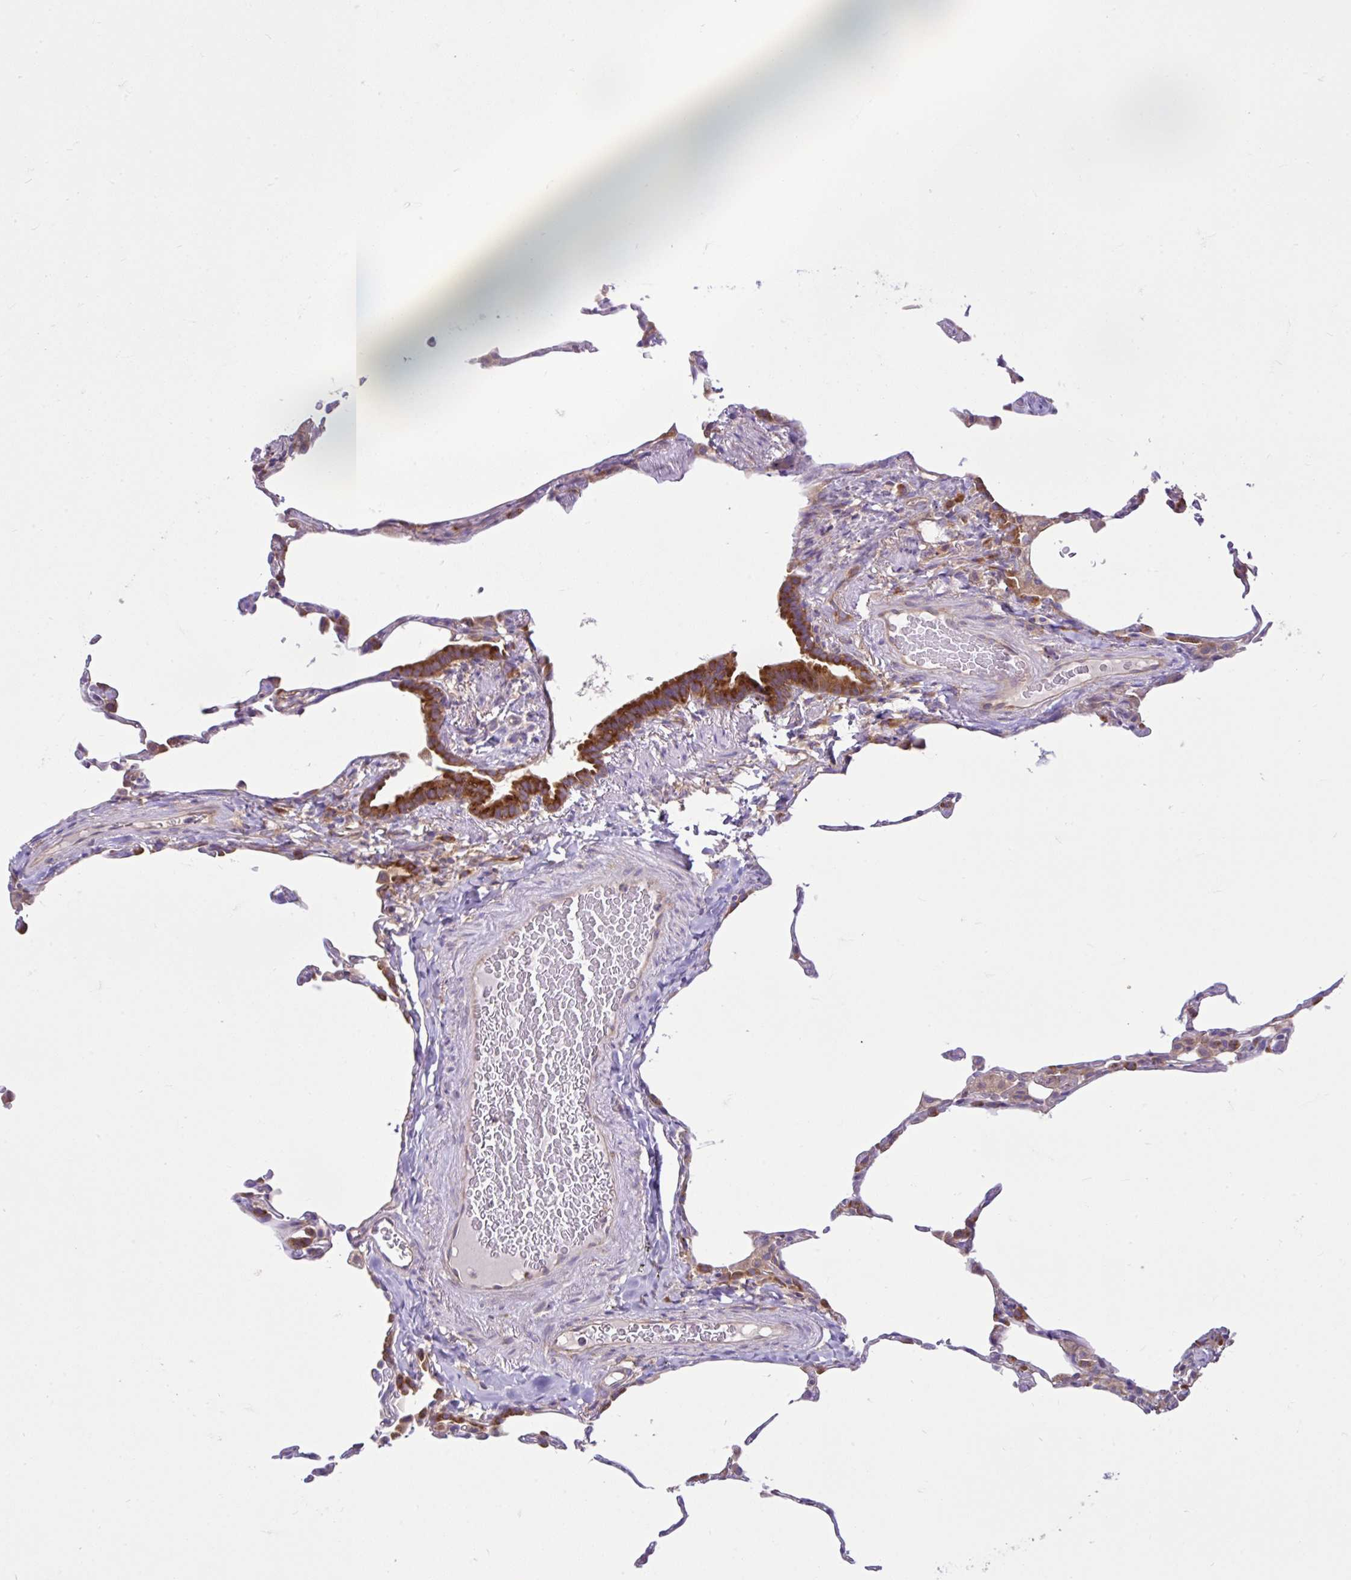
{"staining": {"intensity": "moderate", "quantity": "<25%", "location": "cytoplasmic/membranous"}, "tissue": "lung", "cell_type": "Alveolar cells", "image_type": "normal", "snomed": [{"axis": "morphology", "description": "Normal tissue, NOS"}, {"axis": "topography", "description": "Lung"}], "caption": "Immunohistochemical staining of benign human lung reveals moderate cytoplasmic/membranous protein expression in approximately <25% of alveolar cells.", "gene": "LARS1", "patient": {"sex": "female", "age": 57}}